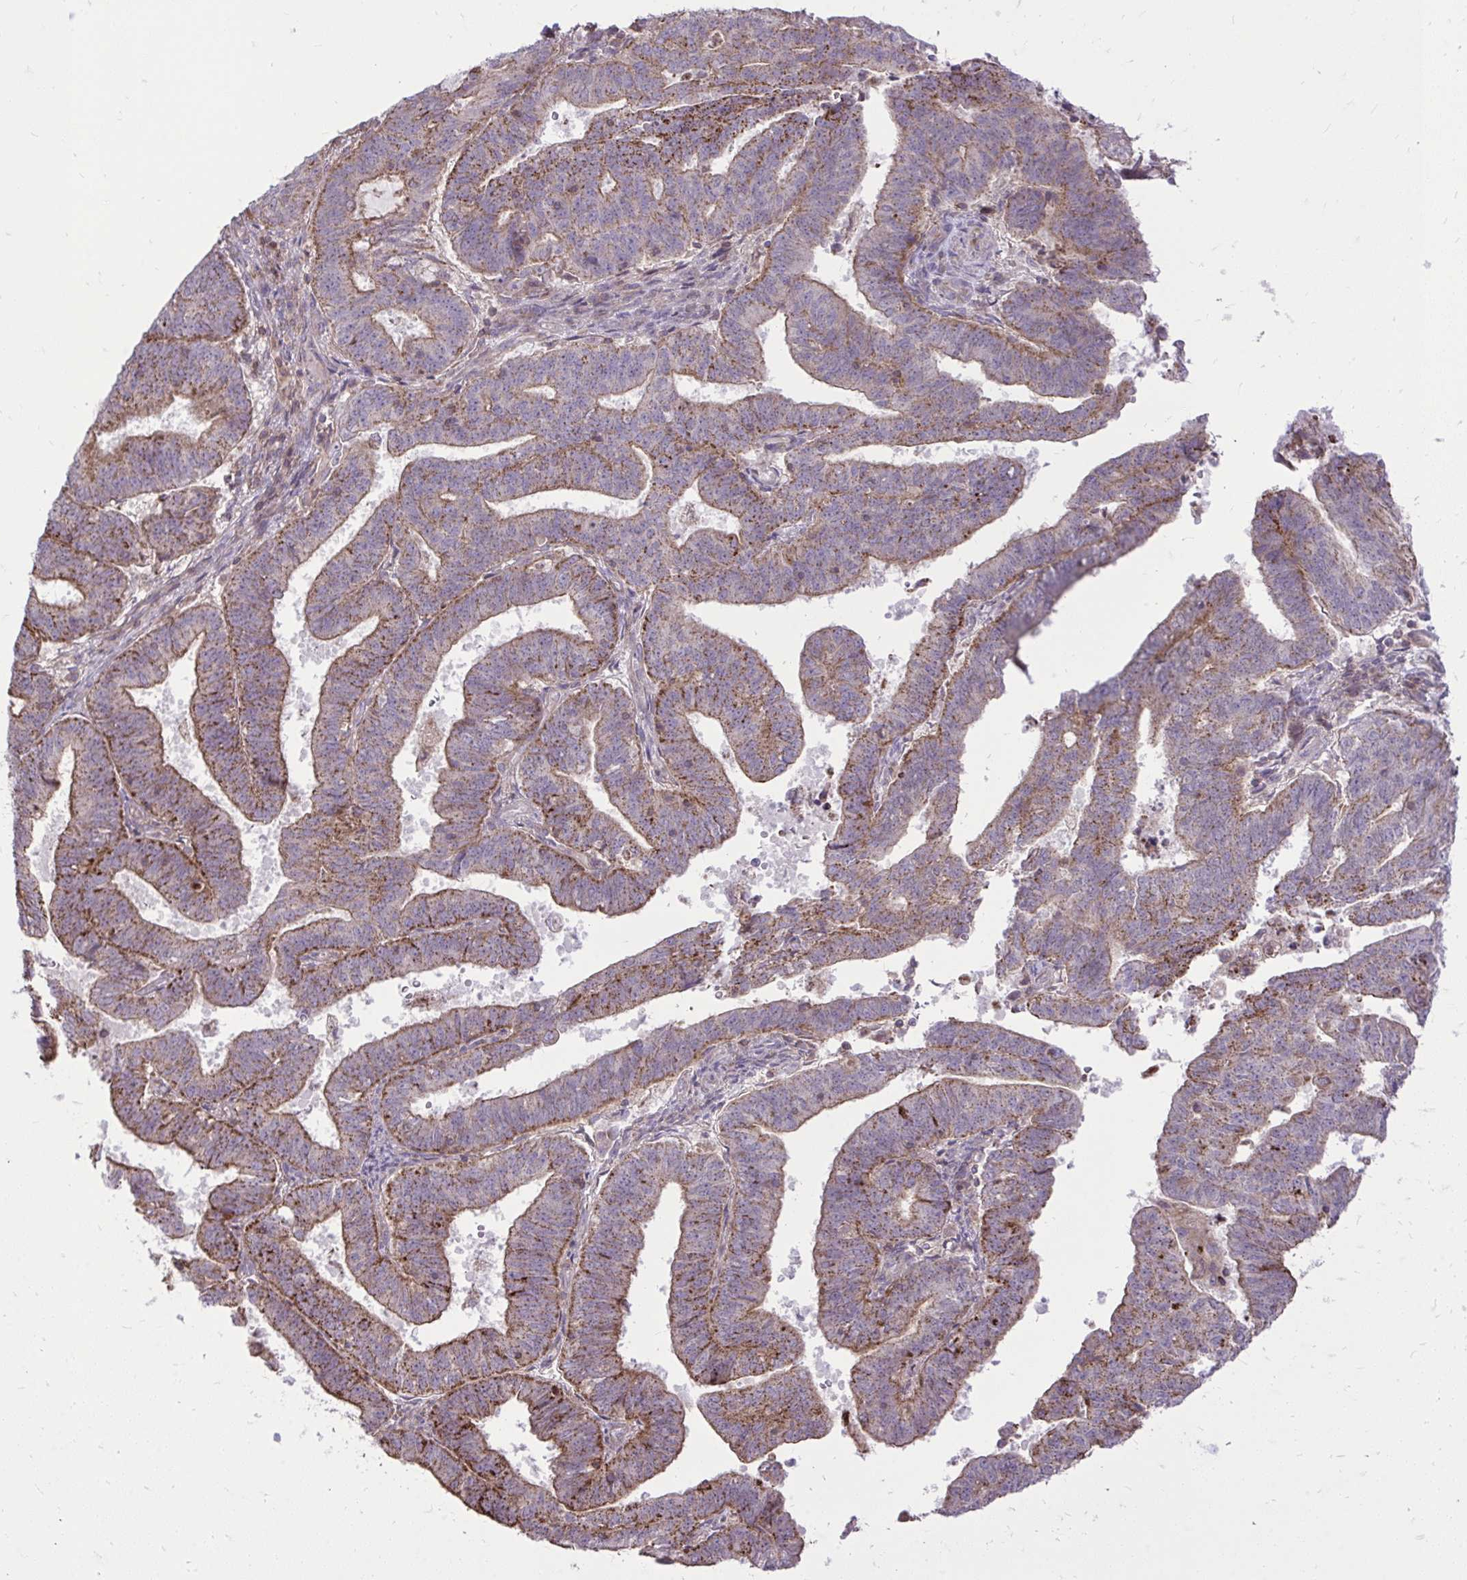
{"staining": {"intensity": "moderate", "quantity": ">75%", "location": "cytoplasmic/membranous"}, "tissue": "endometrial cancer", "cell_type": "Tumor cells", "image_type": "cancer", "snomed": [{"axis": "morphology", "description": "Adenocarcinoma, NOS"}, {"axis": "topography", "description": "Endometrium"}], "caption": "DAB immunohistochemical staining of adenocarcinoma (endometrial) demonstrates moderate cytoplasmic/membranous protein positivity in about >75% of tumor cells. The staining is performed using DAB brown chromogen to label protein expression. The nuclei are counter-stained blue using hematoxylin.", "gene": "SLC7A5", "patient": {"sex": "female", "age": 82}}